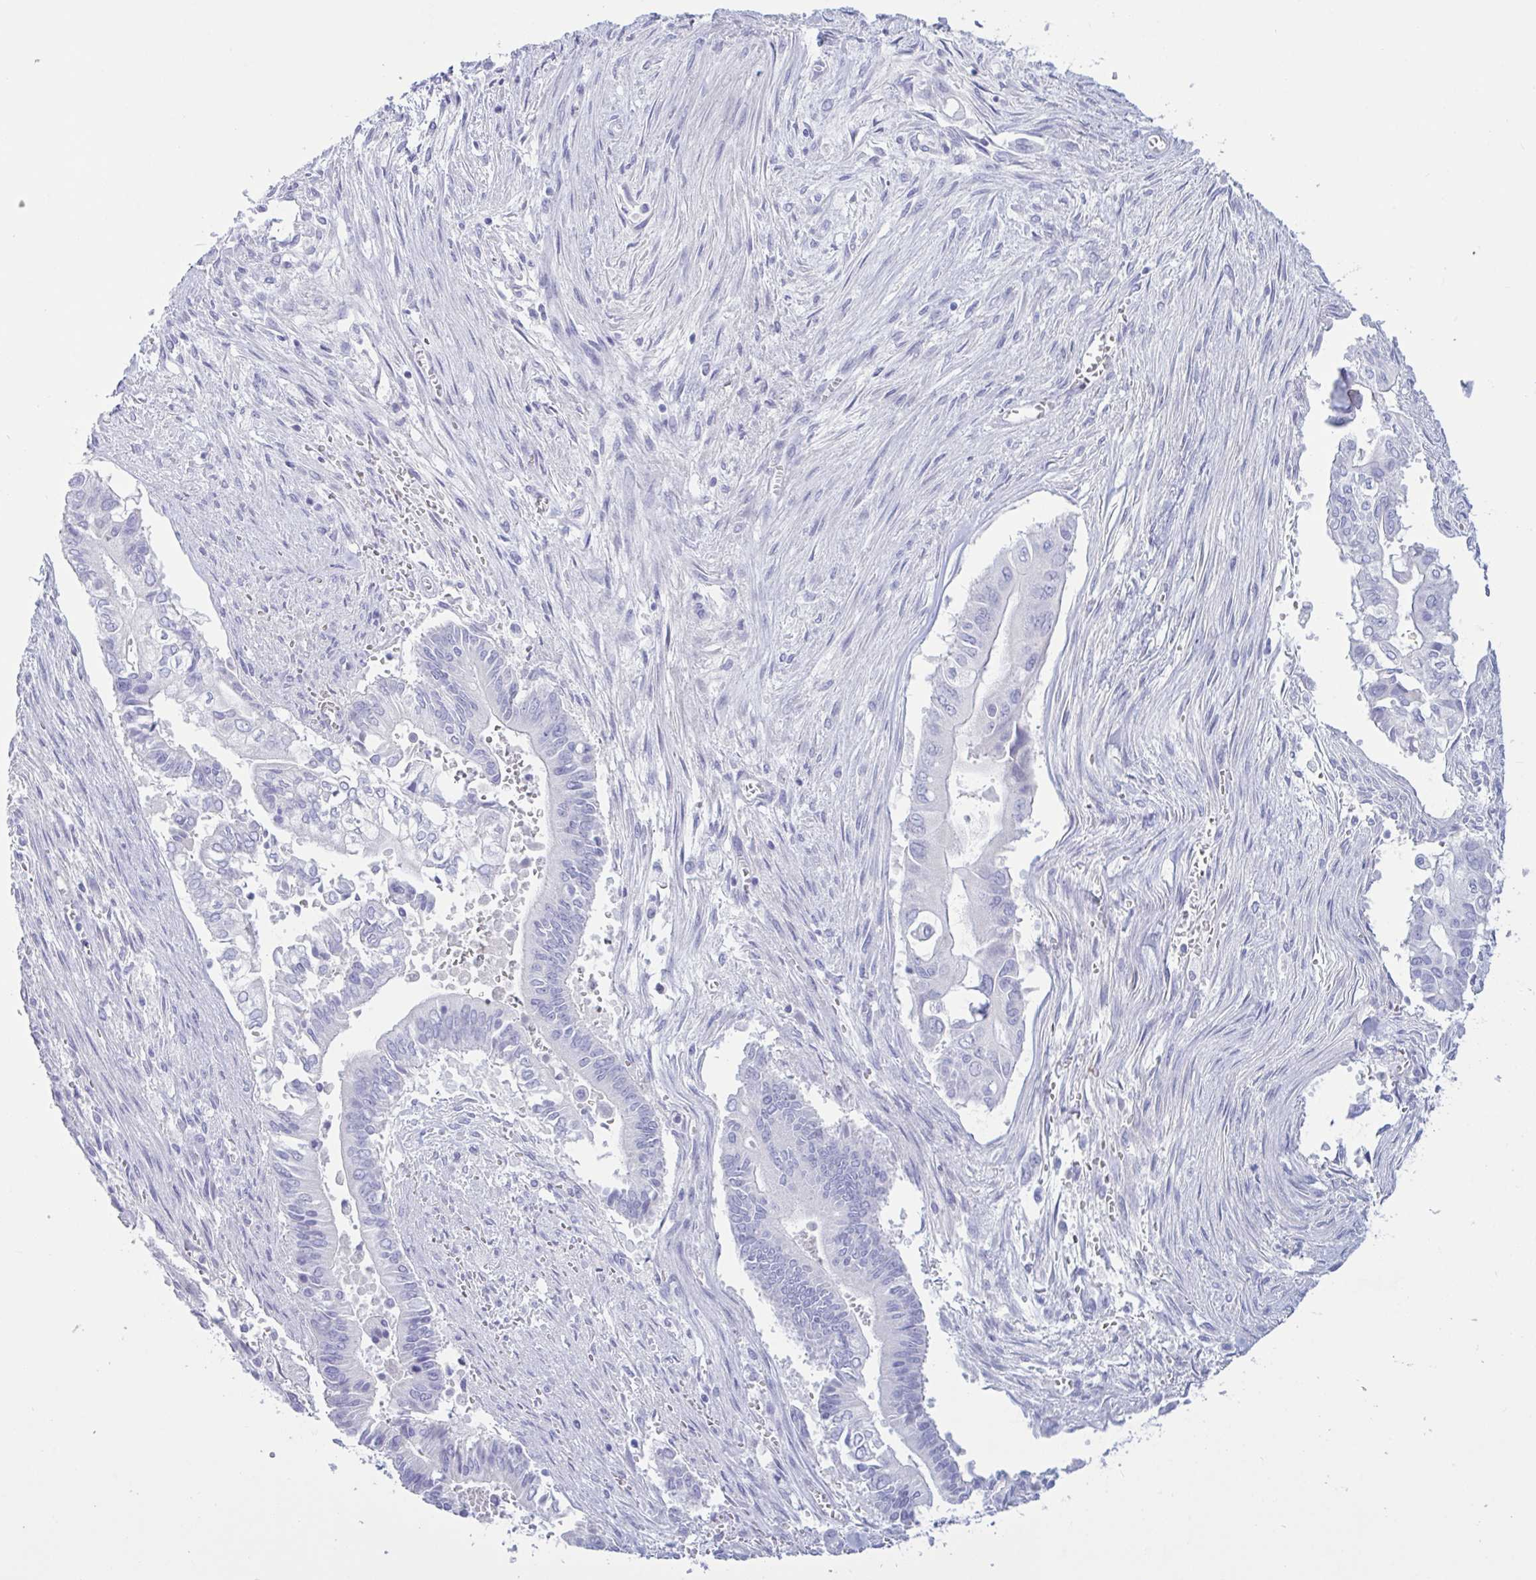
{"staining": {"intensity": "negative", "quantity": "none", "location": "none"}, "tissue": "pancreatic cancer", "cell_type": "Tumor cells", "image_type": "cancer", "snomed": [{"axis": "morphology", "description": "Adenocarcinoma, NOS"}, {"axis": "topography", "description": "Pancreas"}], "caption": "Immunohistochemistry (IHC) micrograph of neoplastic tissue: adenocarcinoma (pancreatic) stained with DAB reveals no significant protein expression in tumor cells.", "gene": "OXLD1", "patient": {"sex": "male", "age": 68}}